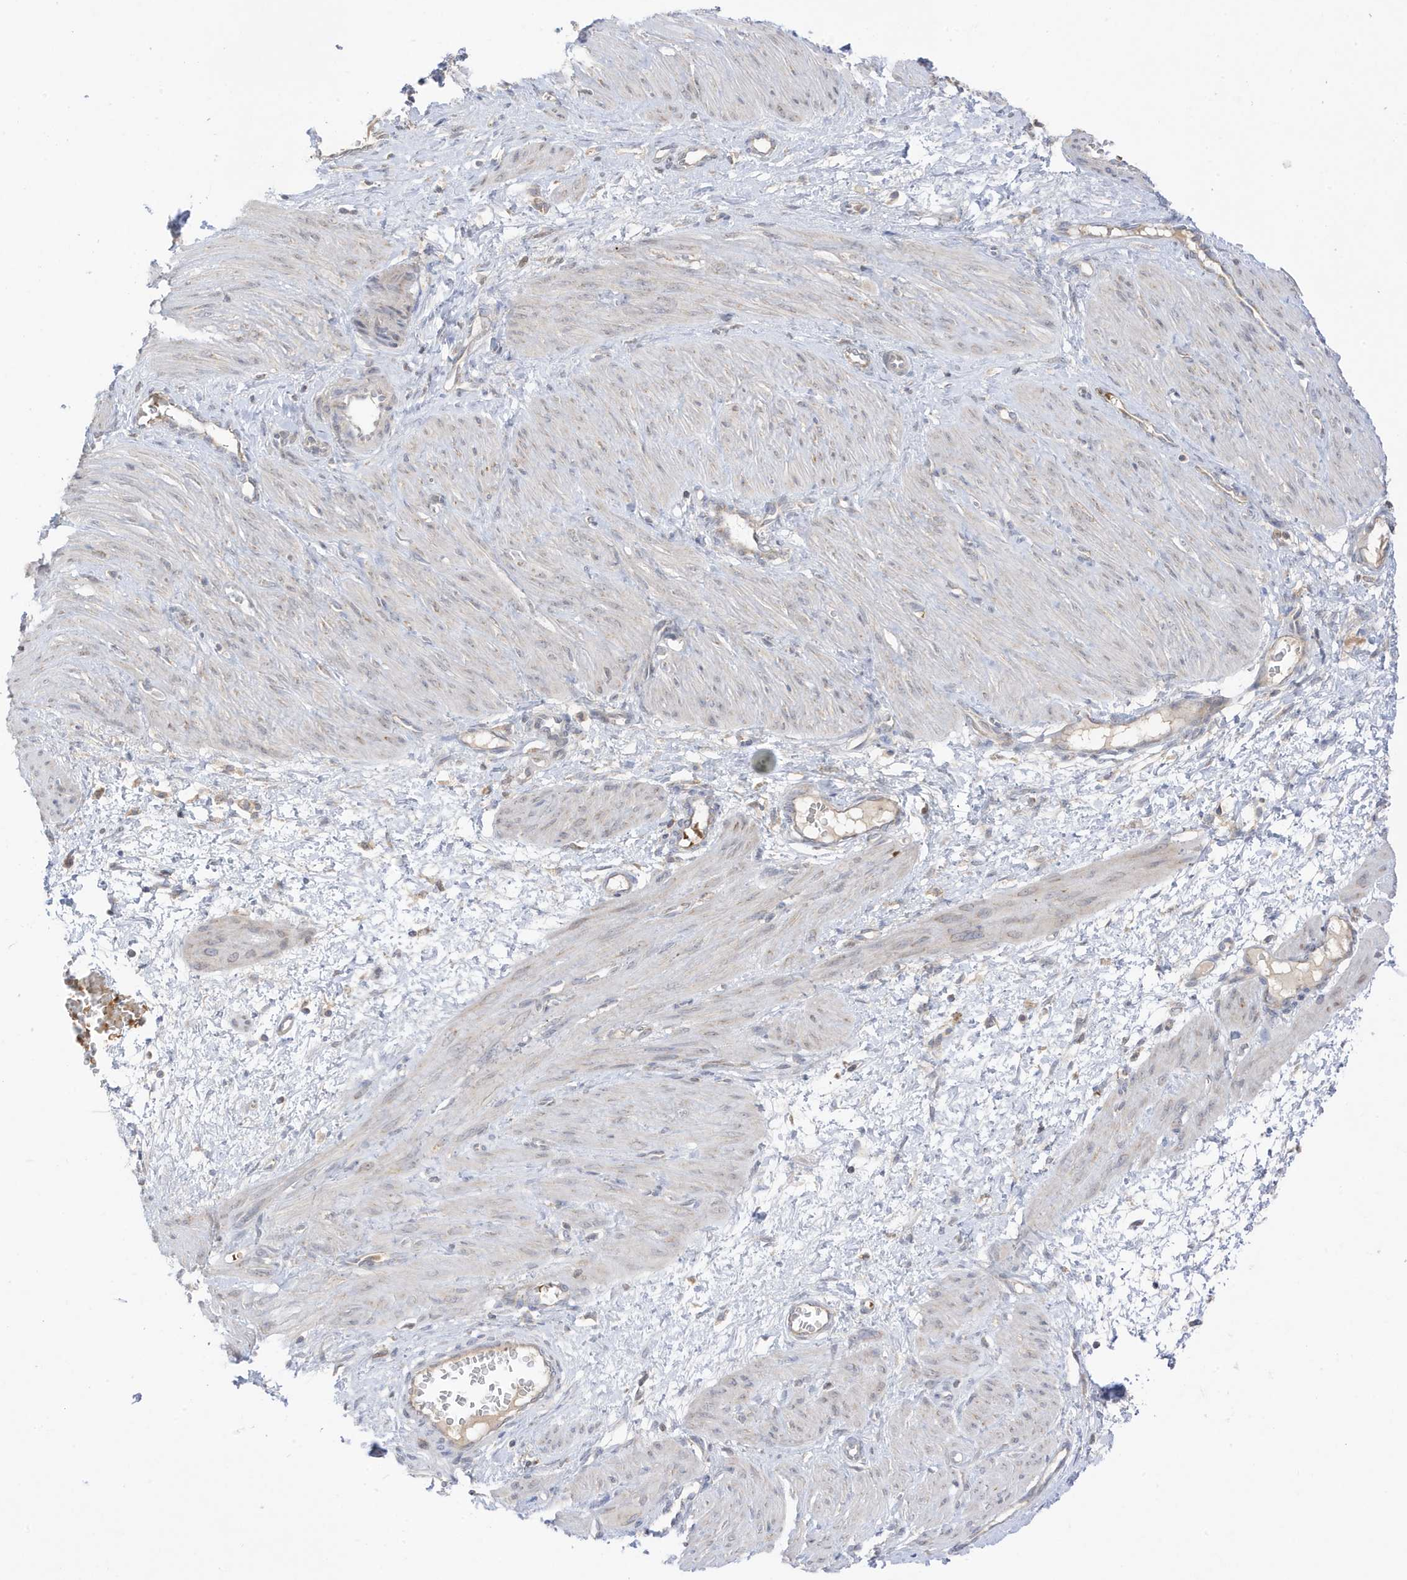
{"staining": {"intensity": "negative", "quantity": "none", "location": "none"}, "tissue": "smooth muscle", "cell_type": "Smooth muscle cells", "image_type": "normal", "snomed": [{"axis": "morphology", "description": "Normal tissue, NOS"}, {"axis": "topography", "description": "Endometrium"}], "caption": "The histopathology image displays no staining of smooth muscle cells in unremarkable smooth muscle.", "gene": "NPPC", "patient": {"sex": "female", "age": 33}}